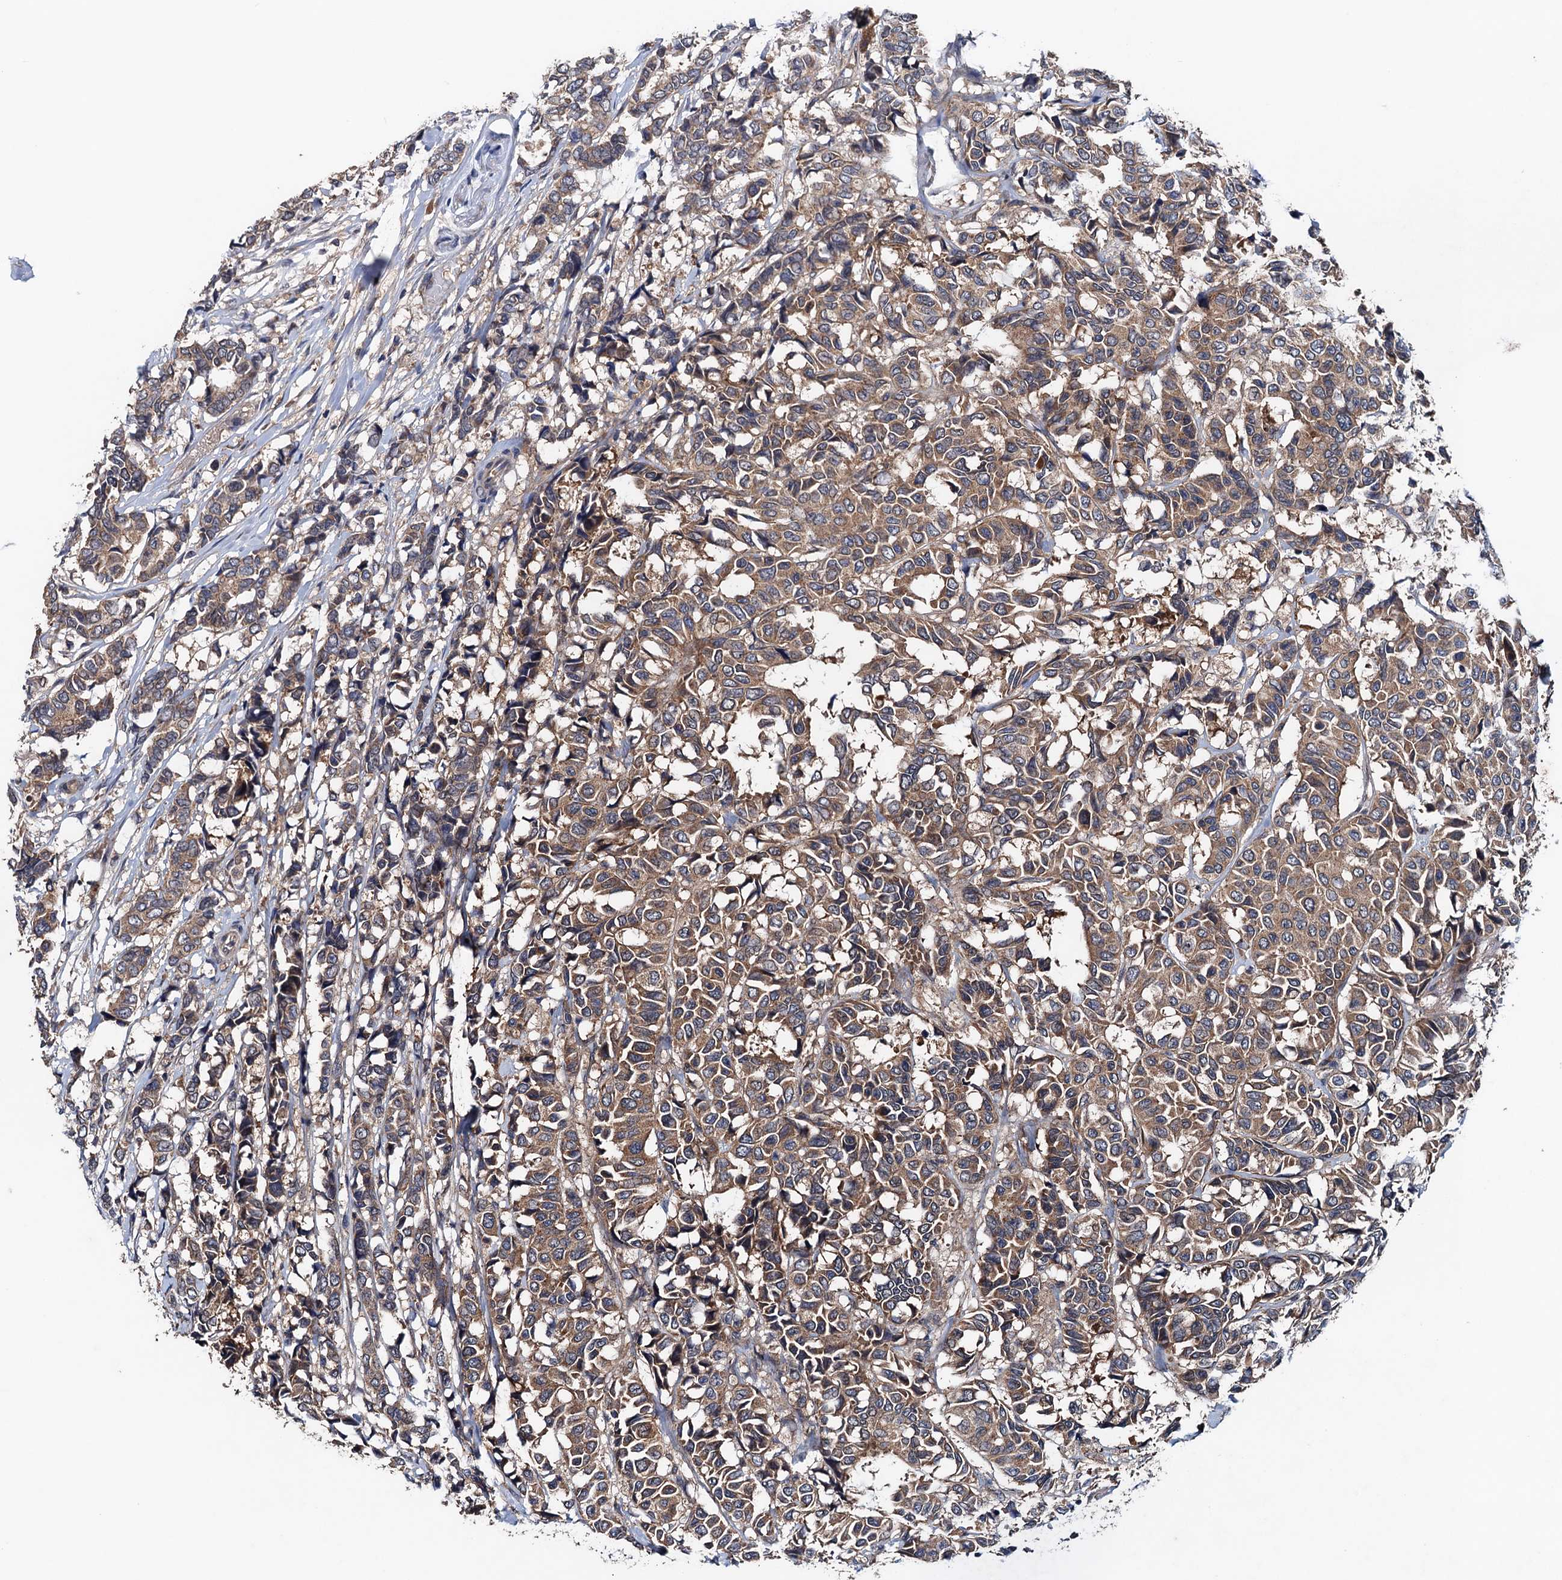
{"staining": {"intensity": "weak", "quantity": ">75%", "location": "cytoplasmic/membranous"}, "tissue": "breast cancer", "cell_type": "Tumor cells", "image_type": "cancer", "snomed": [{"axis": "morphology", "description": "Duct carcinoma"}, {"axis": "topography", "description": "Breast"}], "caption": "Breast cancer stained with IHC shows weak cytoplasmic/membranous staining in about >75% of tumor cells.", "gene": "BLTP3B", "patient": {"sex": "female", "age": 87}}